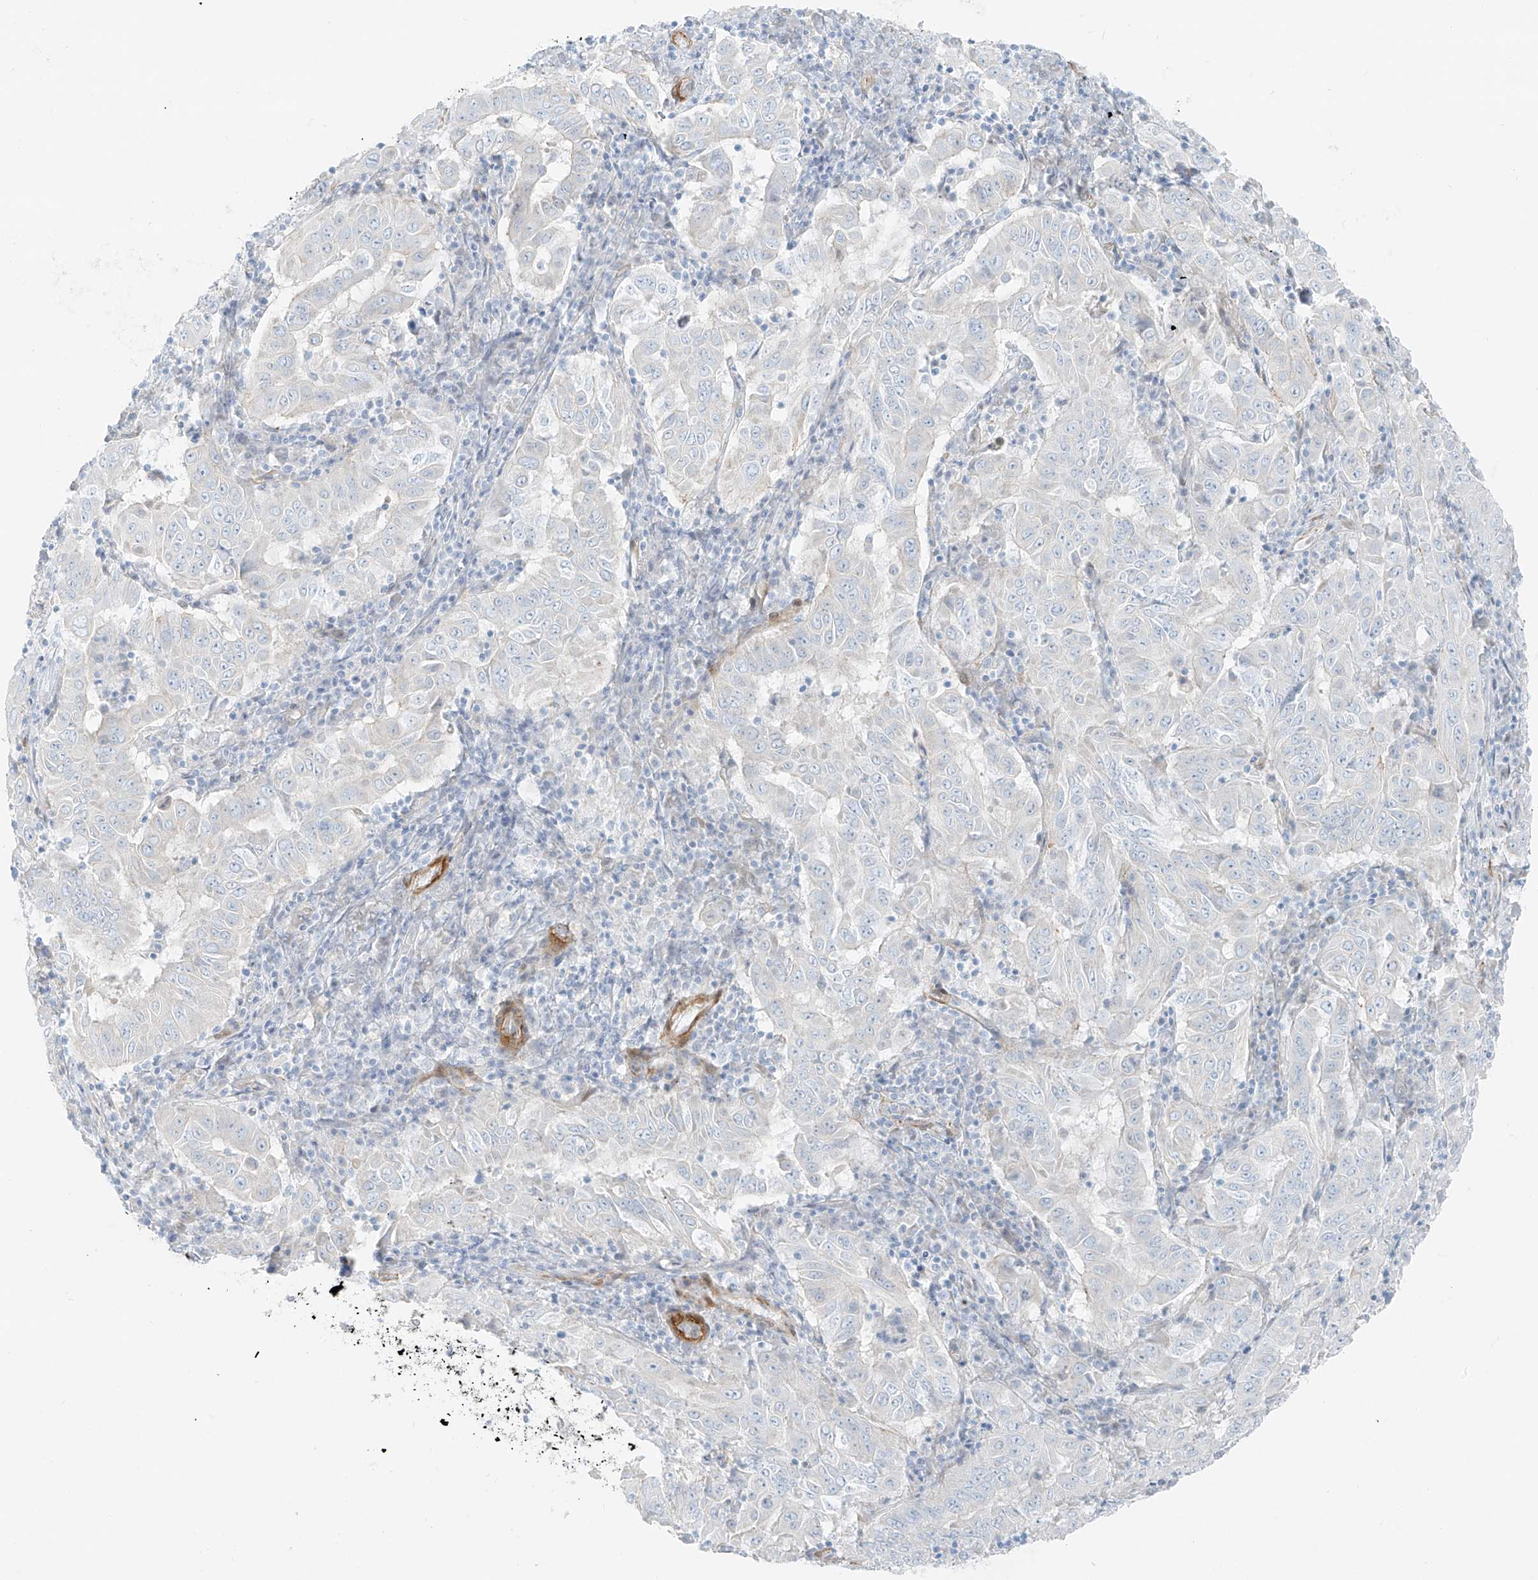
{"staining": {"intensity": "negative", "quantity": "none", "location": "none"}, "tissue": "pancreatic cancer", "cell_type": "Tumor cells", "image_type": "cancer", "snomed": [{"axis": "morphology", "description": "Adenocarcinoma, NOS"}, {"axis": "topography", "description": "Pancreas"}], "caption": "Immunohistochemical staining of adenocarcinoma (pancreatic) shows no significant positivity in tumor cells. (DAB (3,3'-diaminobenzidine) IHC visualized using brightfield microscopy, high magnification).", "gene": "SMCP", "patient": {"sex": "male", "age": 63}}